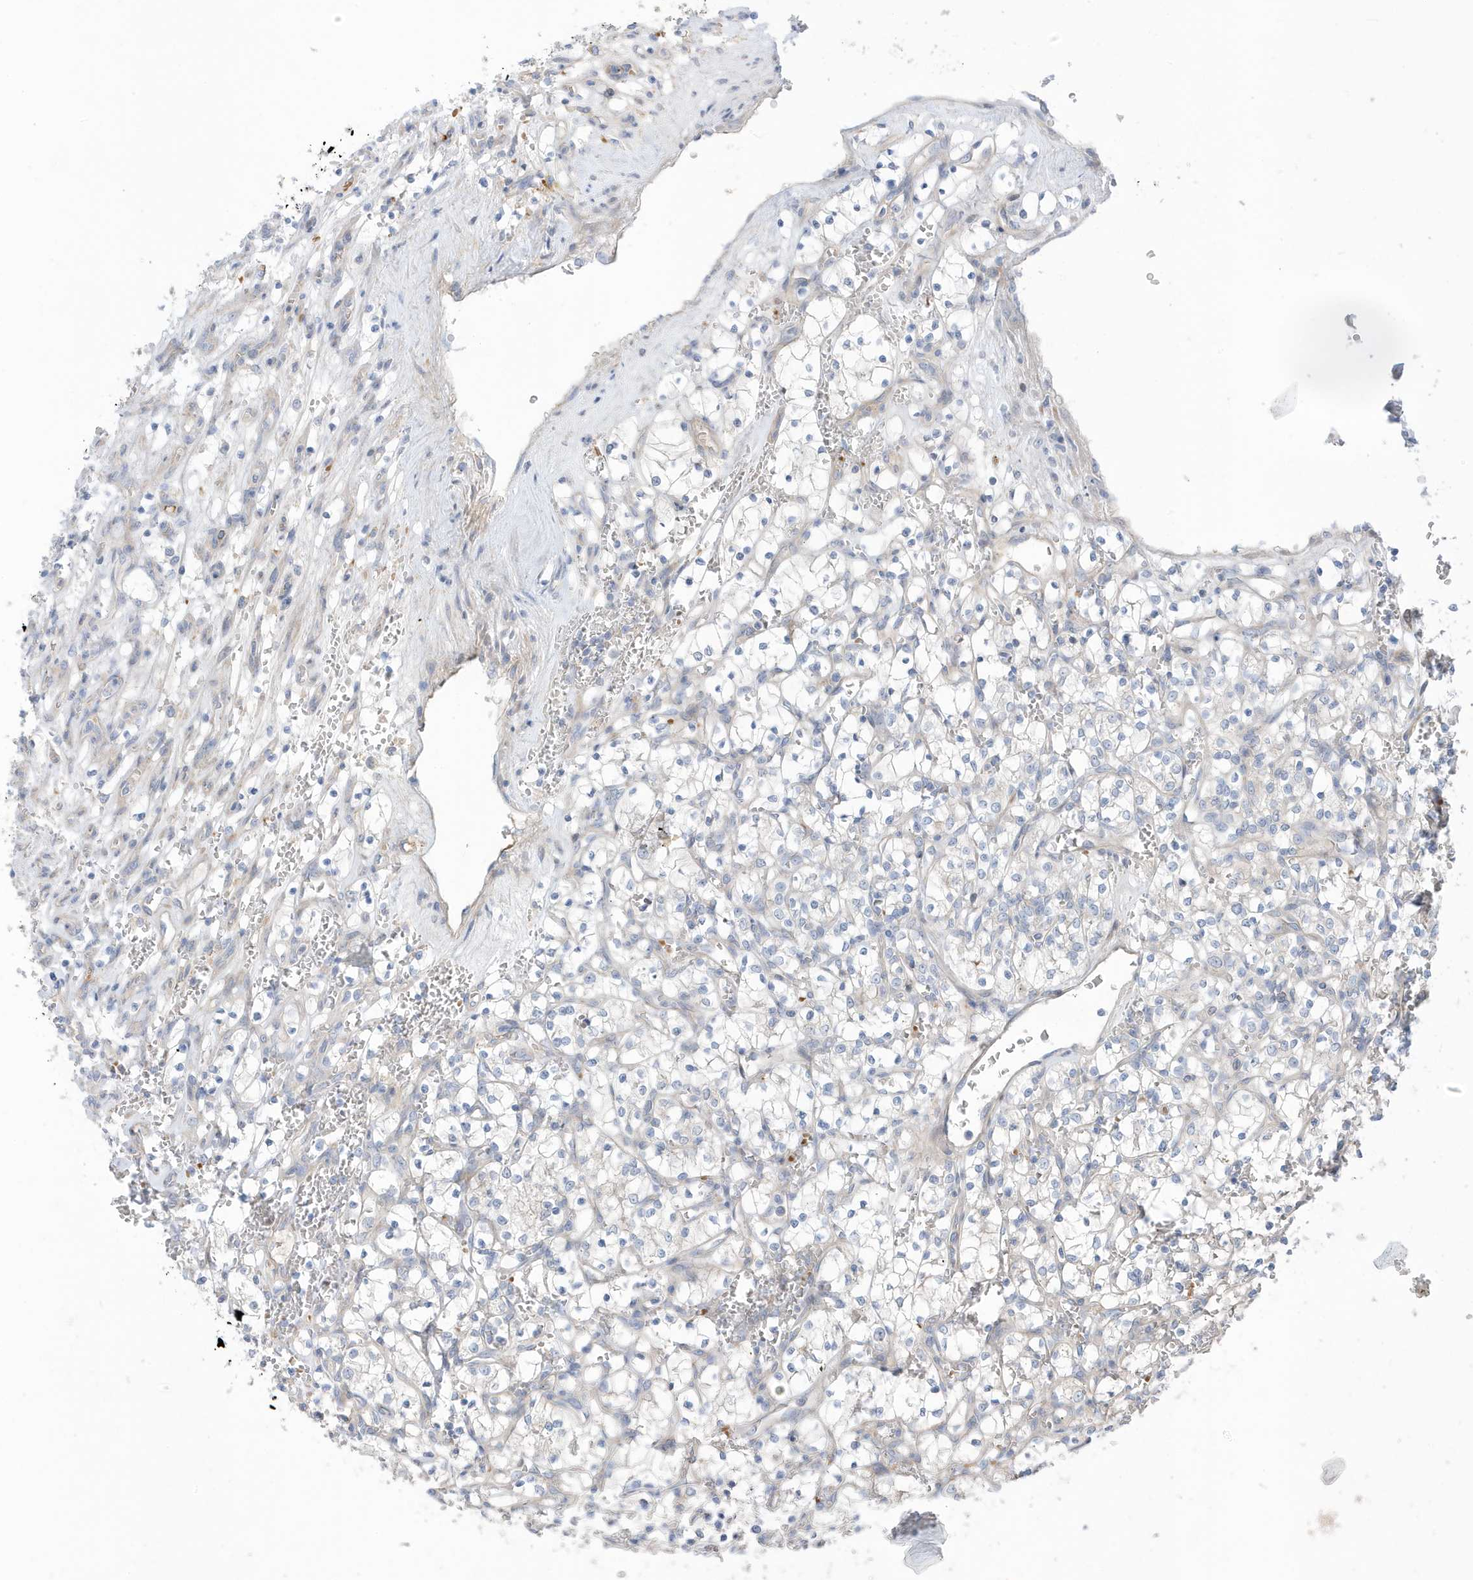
{"staining": {"intensity": "negative", "quantity": "none", "location": "none"}, "tissue": "renal cancer", "cell_type": "Tumor cells", "image_type": "cancer", "snomed": [{"axis": "morphology", "description": "Adenocarcinoma, NOS"}, {"axis": "topography", "description": "Kidney"}], "caption": "A histopathology image of human renal cancer is negative for staining in tumor cells.", "gene": "ATP13A5", "patient": {"sex": "female", "age": 69}}